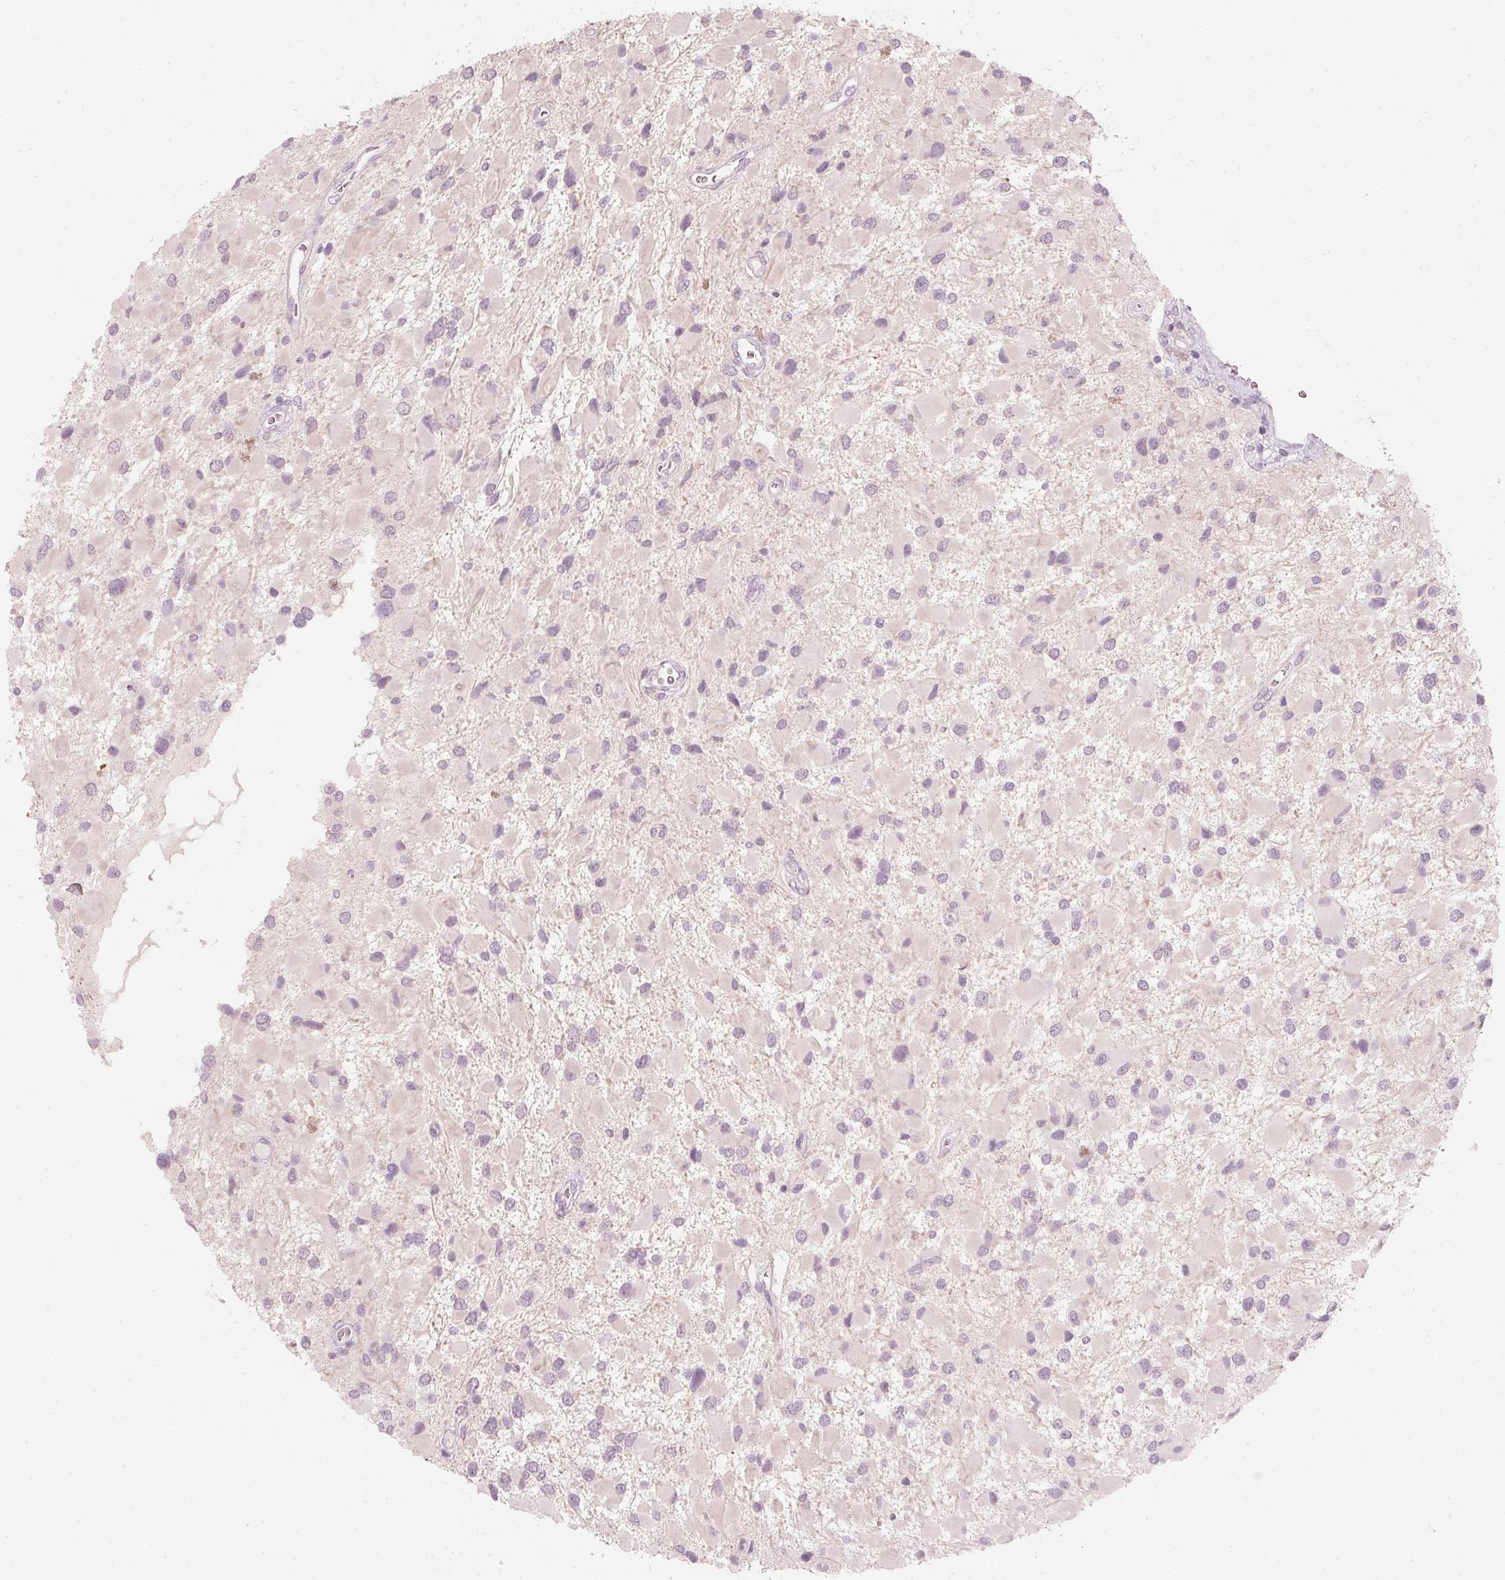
{"staining": {"intensity": "negative", "quantity": "none", "location": "none"}, "tissue": "glioma", "cell_type": "Tumor cells", "image_type": "cancer", "snomed": [{"axis": "morphology", "description": "Glioma, malignant, High grade"}, {"axis": "topography", "description": "Brain"}], "caption": "The image displays no staining of tumor cells in malignant high-grade glioma. (DAB immunohistochemistry (IHC), high magnification).", "gene": "STEAP1", "patient": {"sex": "male", "age": 53}}